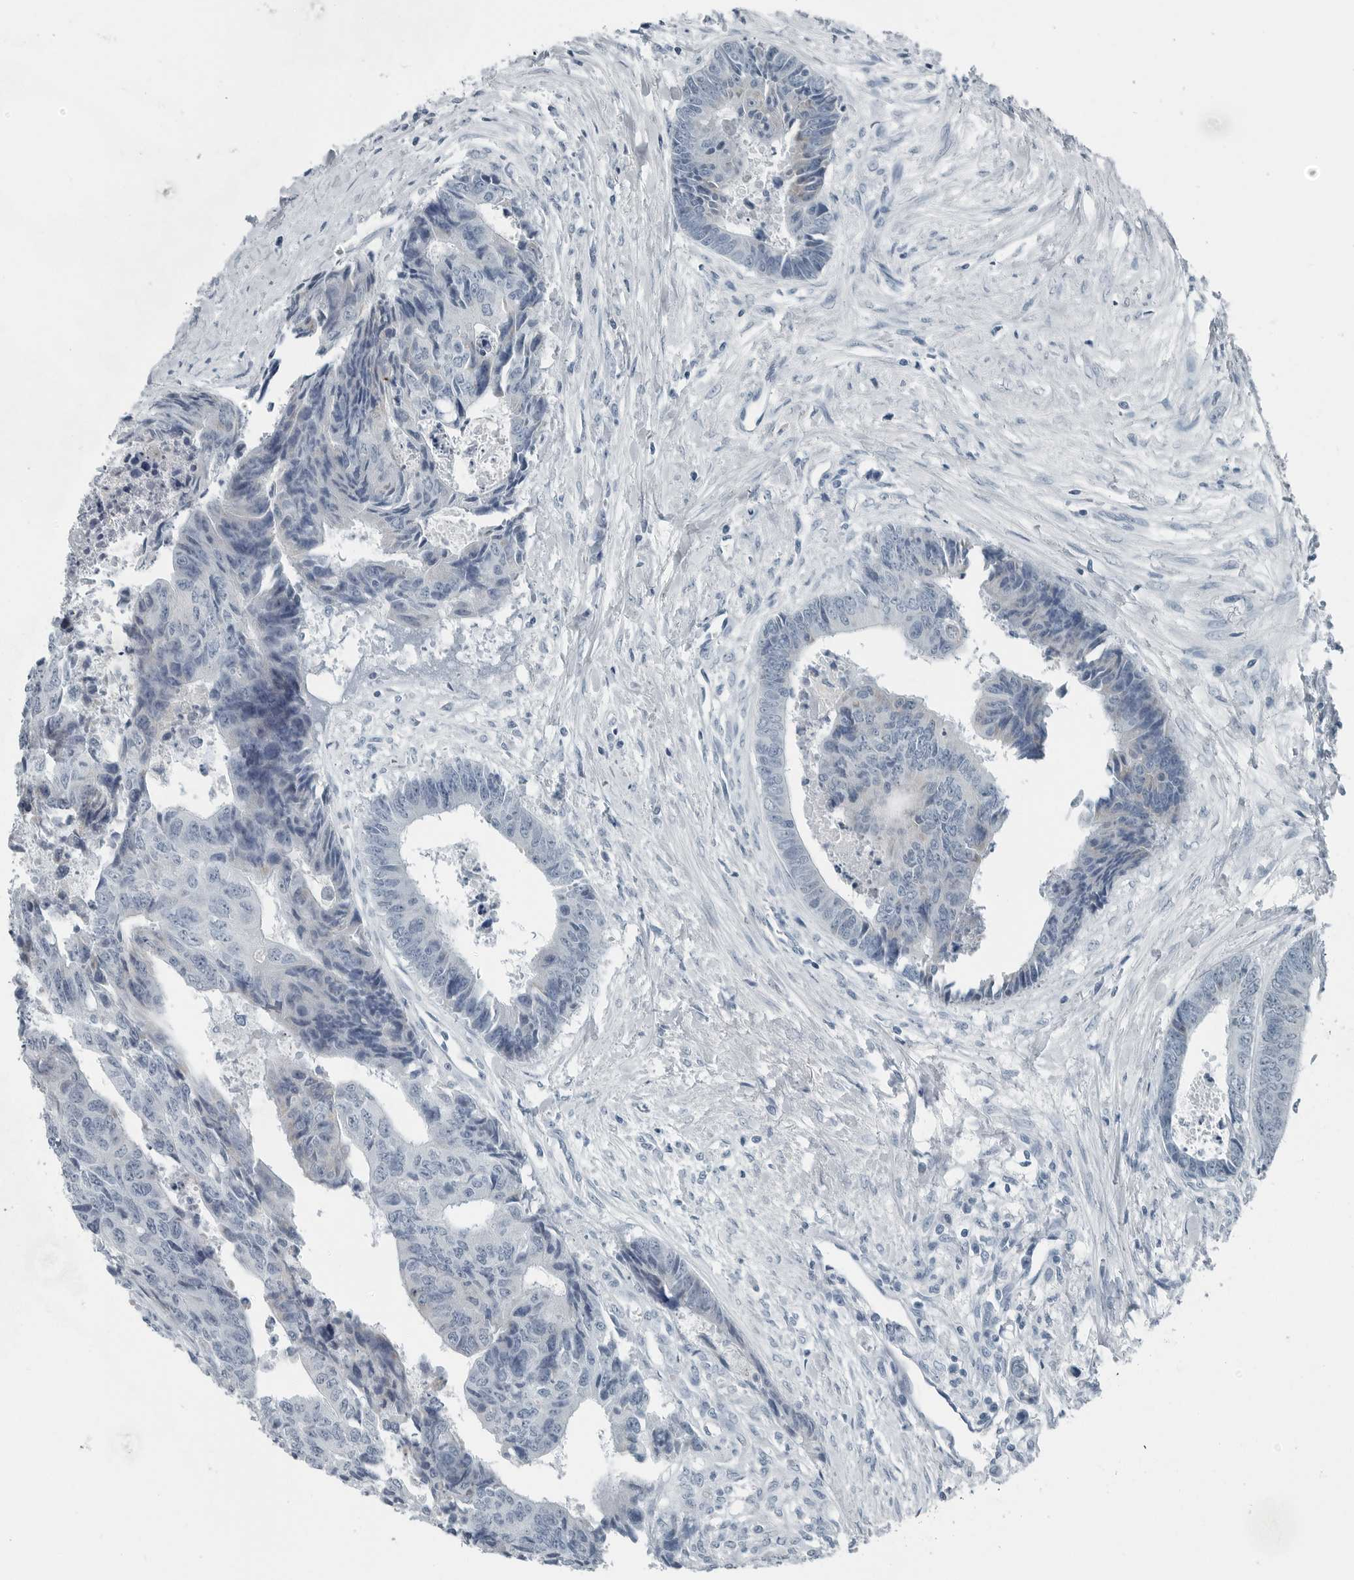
{"staining": {"intensity": "negative", "quantity": "none", "location": "none"}, "tissue": "colorectal cancer", "cell_type": "Tumor cells", "image_type": "cancer", "snomed": [{"axis": "morphology", "description": "Adenocarcinoma, NOS"}, {"axis": "topography", "description": "Rectum"}], "caption": "Colorectal adenocarcinoma stained for a protein using IHC reveals no expression tumor cells.", "gene": "ZPBP2", "patient": {"sex": "male", "age": 84}}